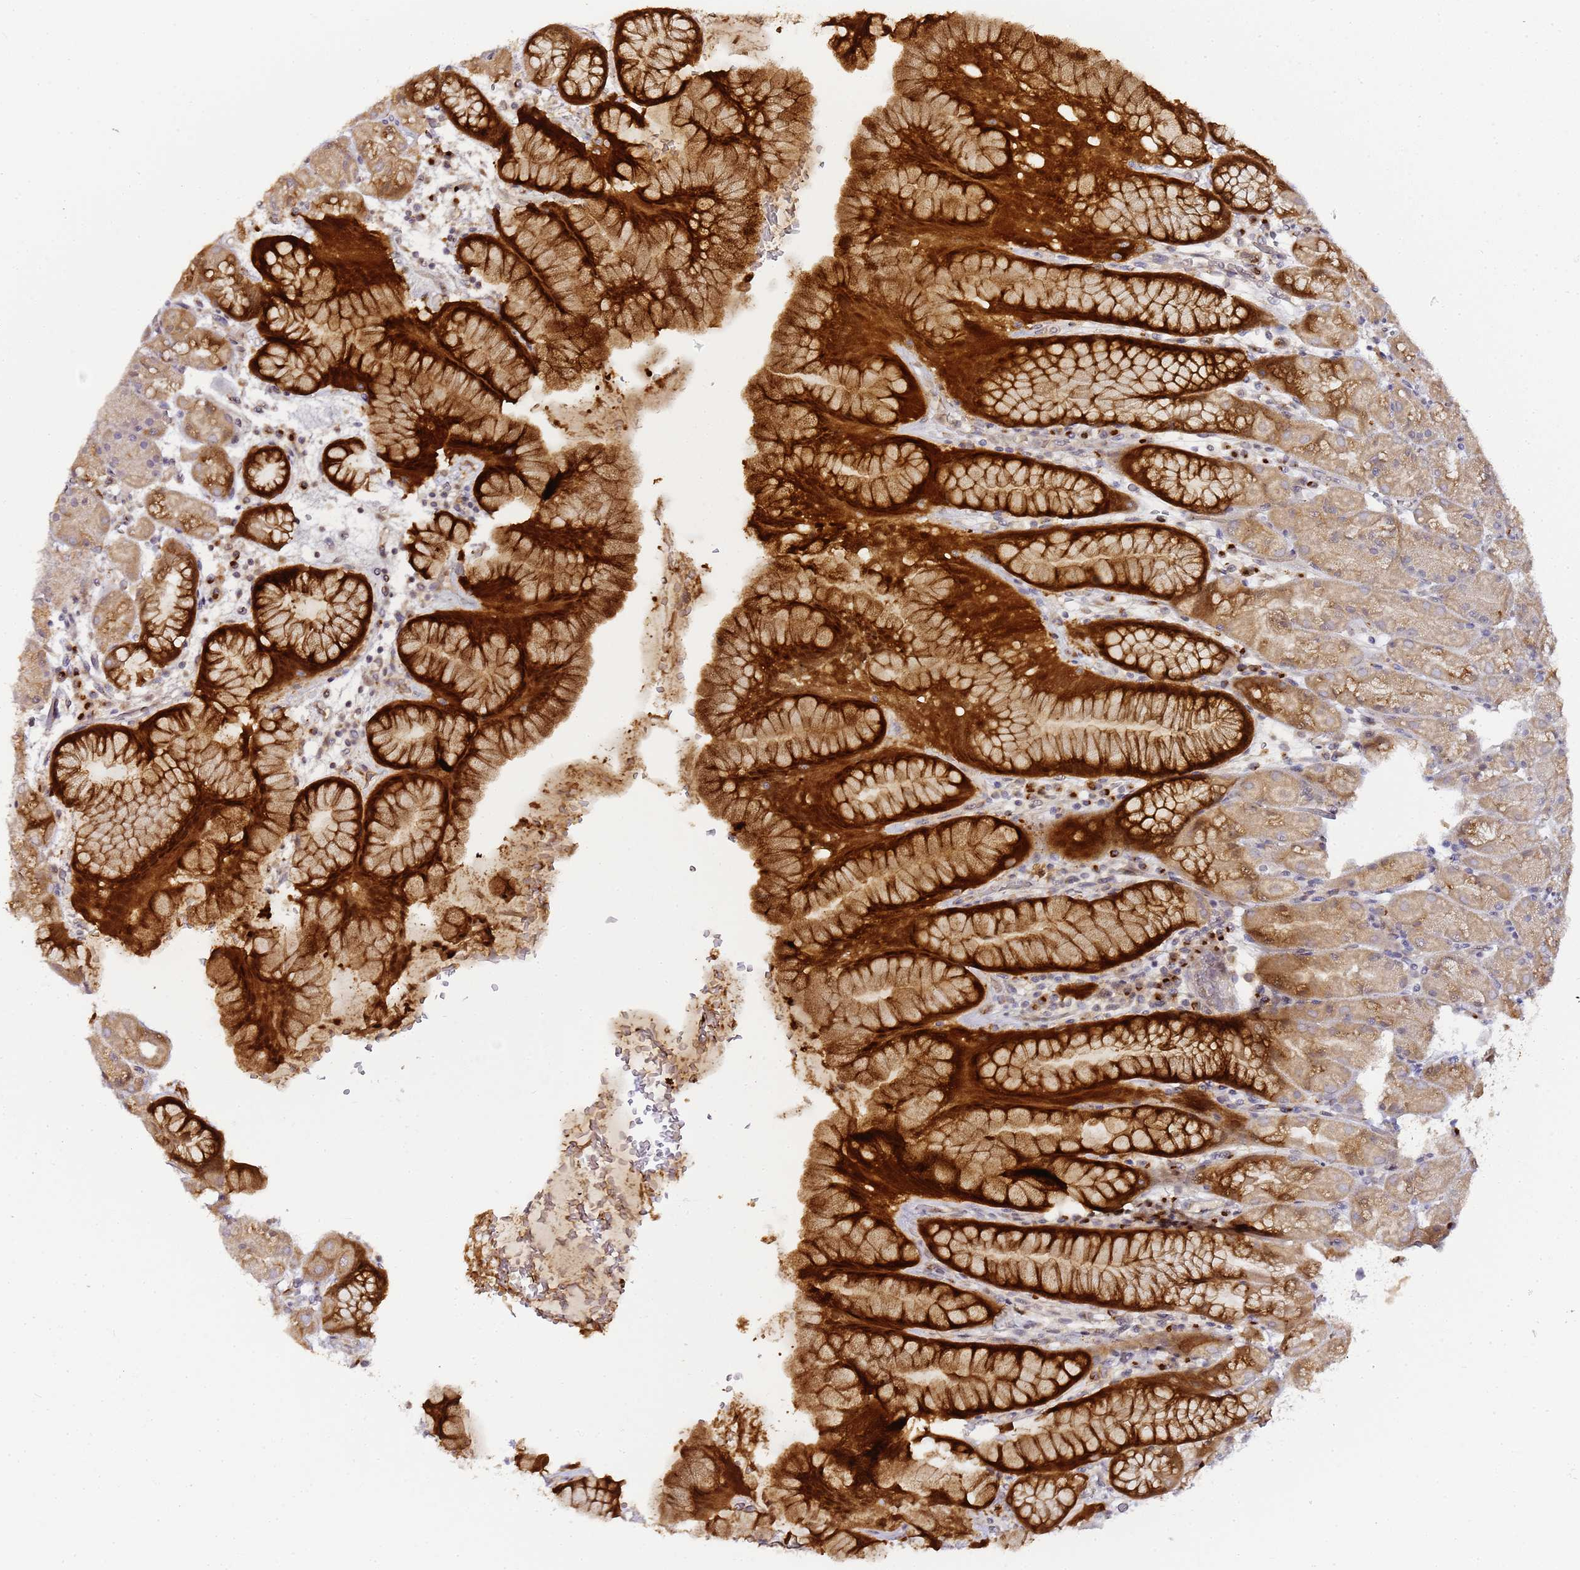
{"staining": {"intensity": "strong", "quantity": "25%-75%", "location": "cytoplasmic/membranous"}, "tissue": "stomach", "cell_type": "Glandular cells", "image_type": "normal", "snomed": [{"axis": "morphology", "description": "Normal tissue, NOS"}, {"axis": "topography", "description": "Stomach, upper"}, {"axis": "topography", "description": "Stomach, lower"}], "caption": "A high-resolution image shows immunohistochemistry (IHC) staining of normal stomach, which displays strong cytoplasmic/membranous staining in approximately 25%-75% of glandular cells.", "gene": "MRPL49", "patient": {"sex": "male", "age": 67}}